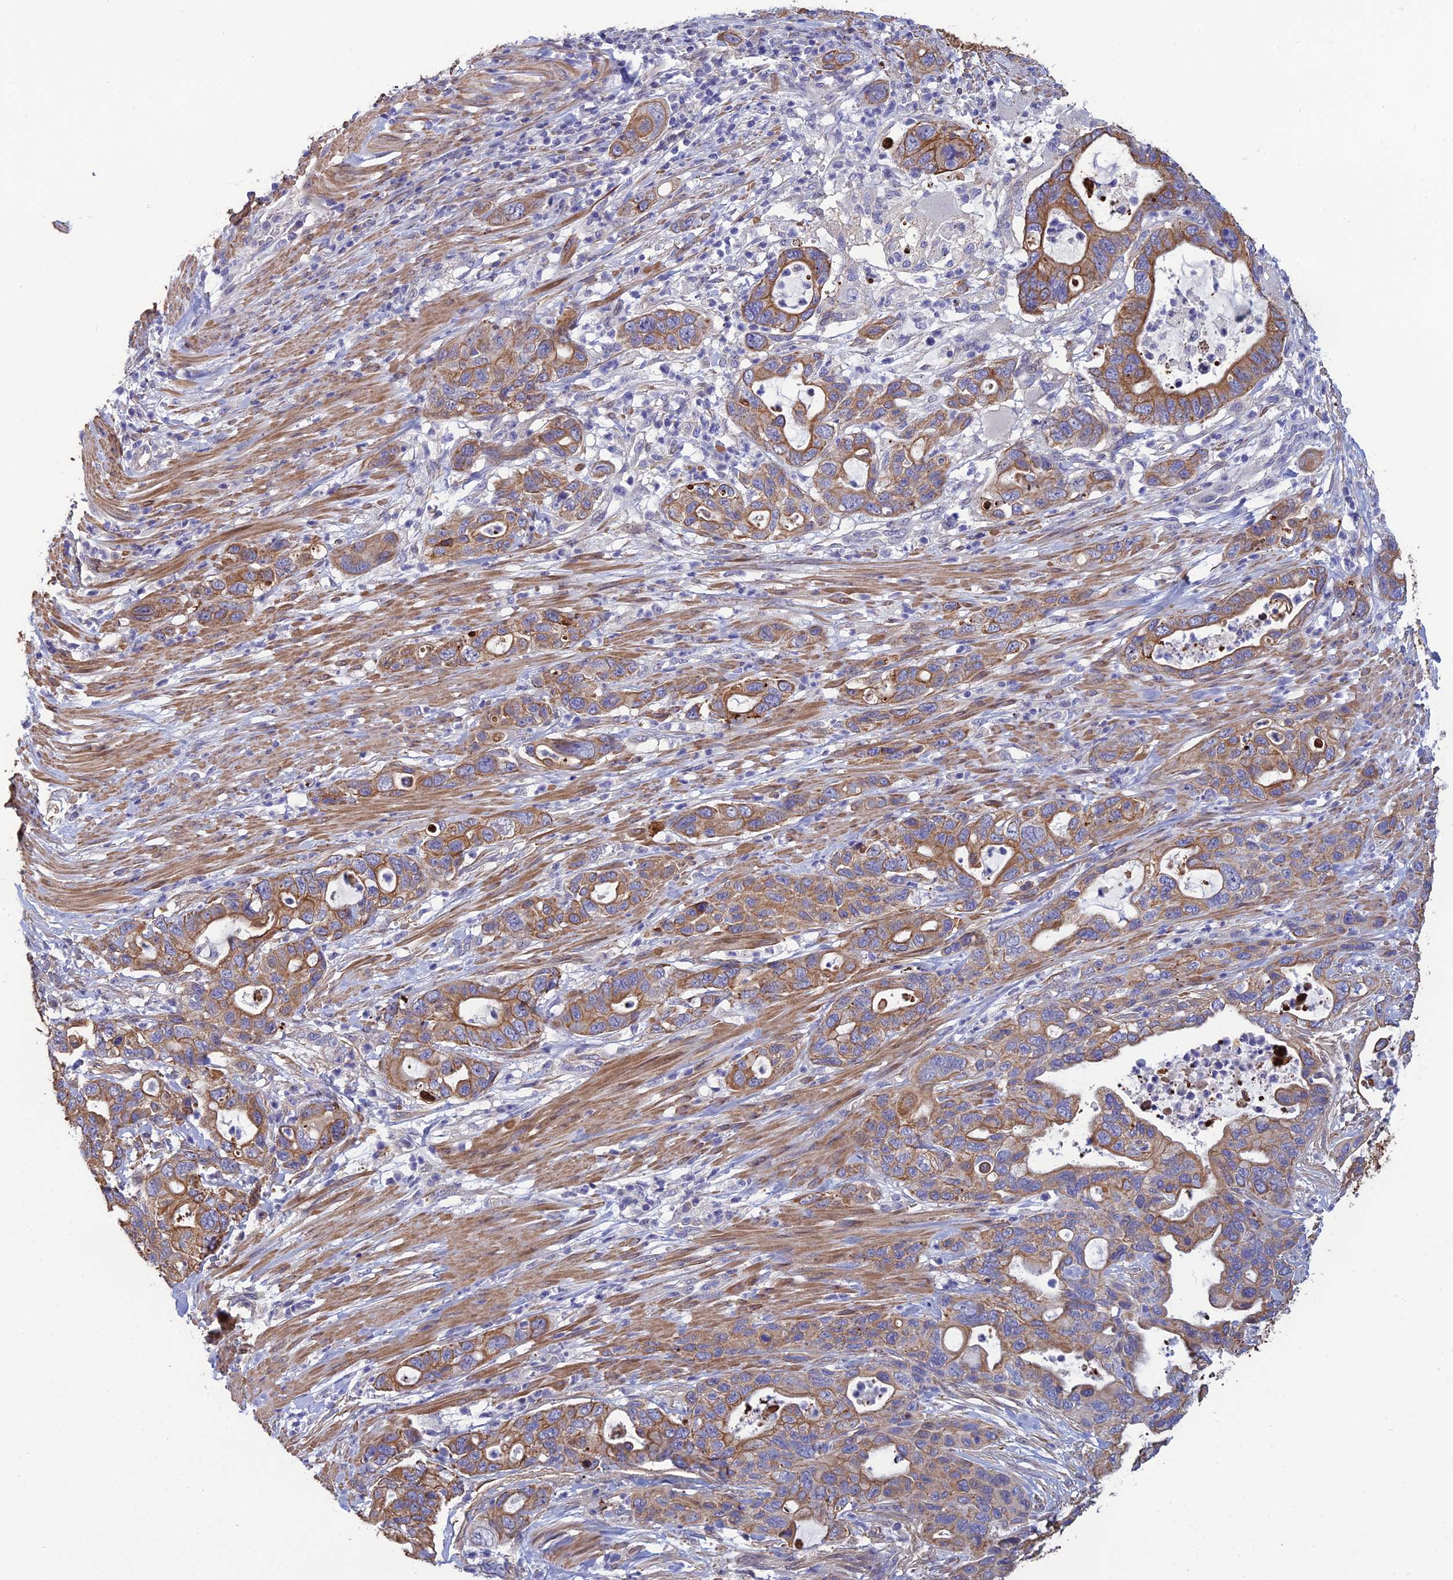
{"staining": {"intensity": "moderate", "quantity": ">75%", "location": "cytoplasmic/membranous"}, "tissue": "pancreatic cancer", "cell_type": "Tumor cells", "image_type": "cancer", "snomed": [{"axis": "morphology", "description": "Adenocarcinoma, NOS"}, {"axis": "topography", "description": "Pancreas"}], "caption": "There is medium levels of moderate cytoplasmic/membranous staining in tumor cells of pancreatic cancer, as demonstrated by immunohistochemical staining (brown color).", "gene": "LZTS2", "patient": {"sex": "female", "age": 71}}